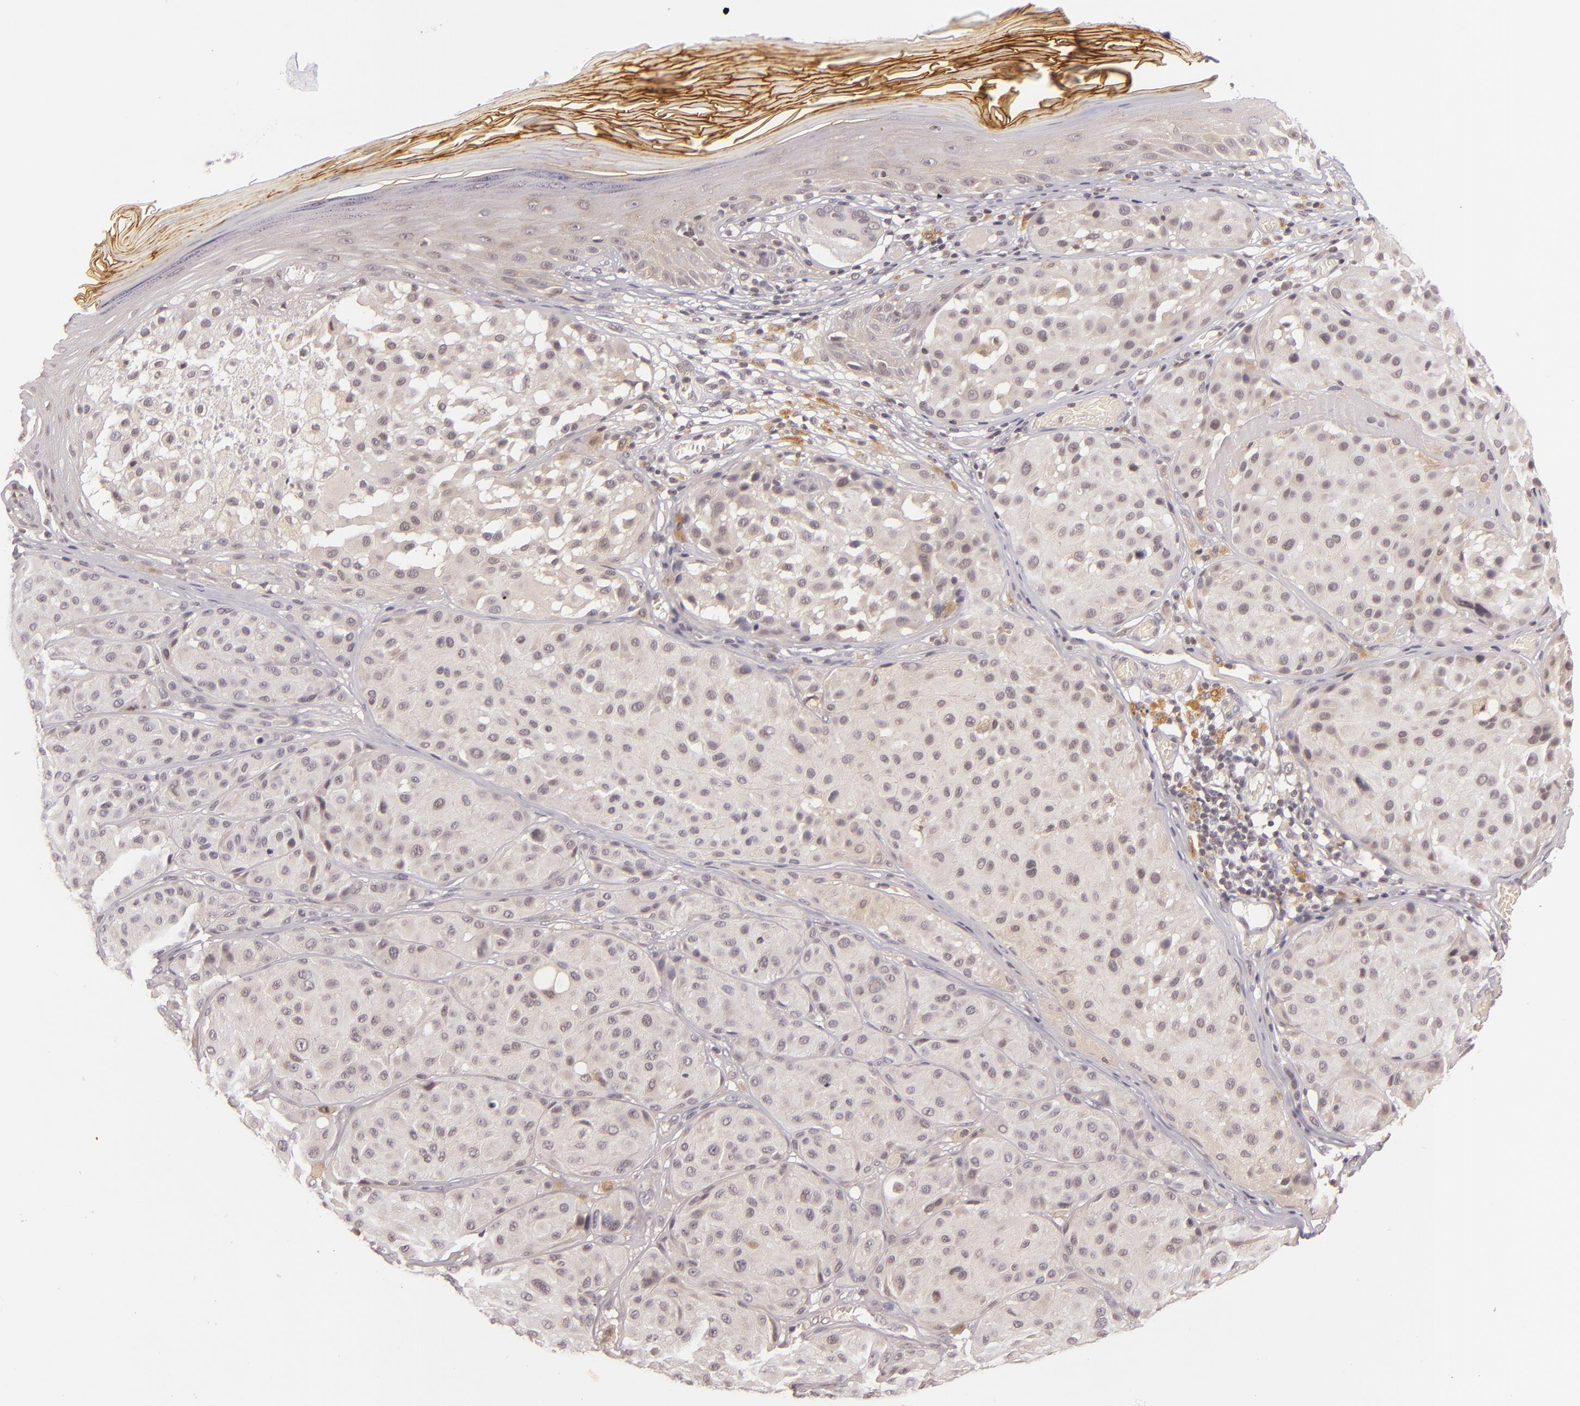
{"staining": {"intensity": "weak", "quantity": "<25%", "location": "cytoplasmic/membranous"}, "tissue": "melanoma", "cell_type": "Tumor cells", "image_type": "cancer", "snomed": [{"axis": "morphology", "description": "Malignant melanoma, NOS"}, {"axis": "topography", "description": "Skin"}], "caption": "Immunohistochemical staining of malignant melanoma exhibits no significant expression in tumor cells.", "gene": "CASP8", "patient": {"sex": "male", "age": 36}}